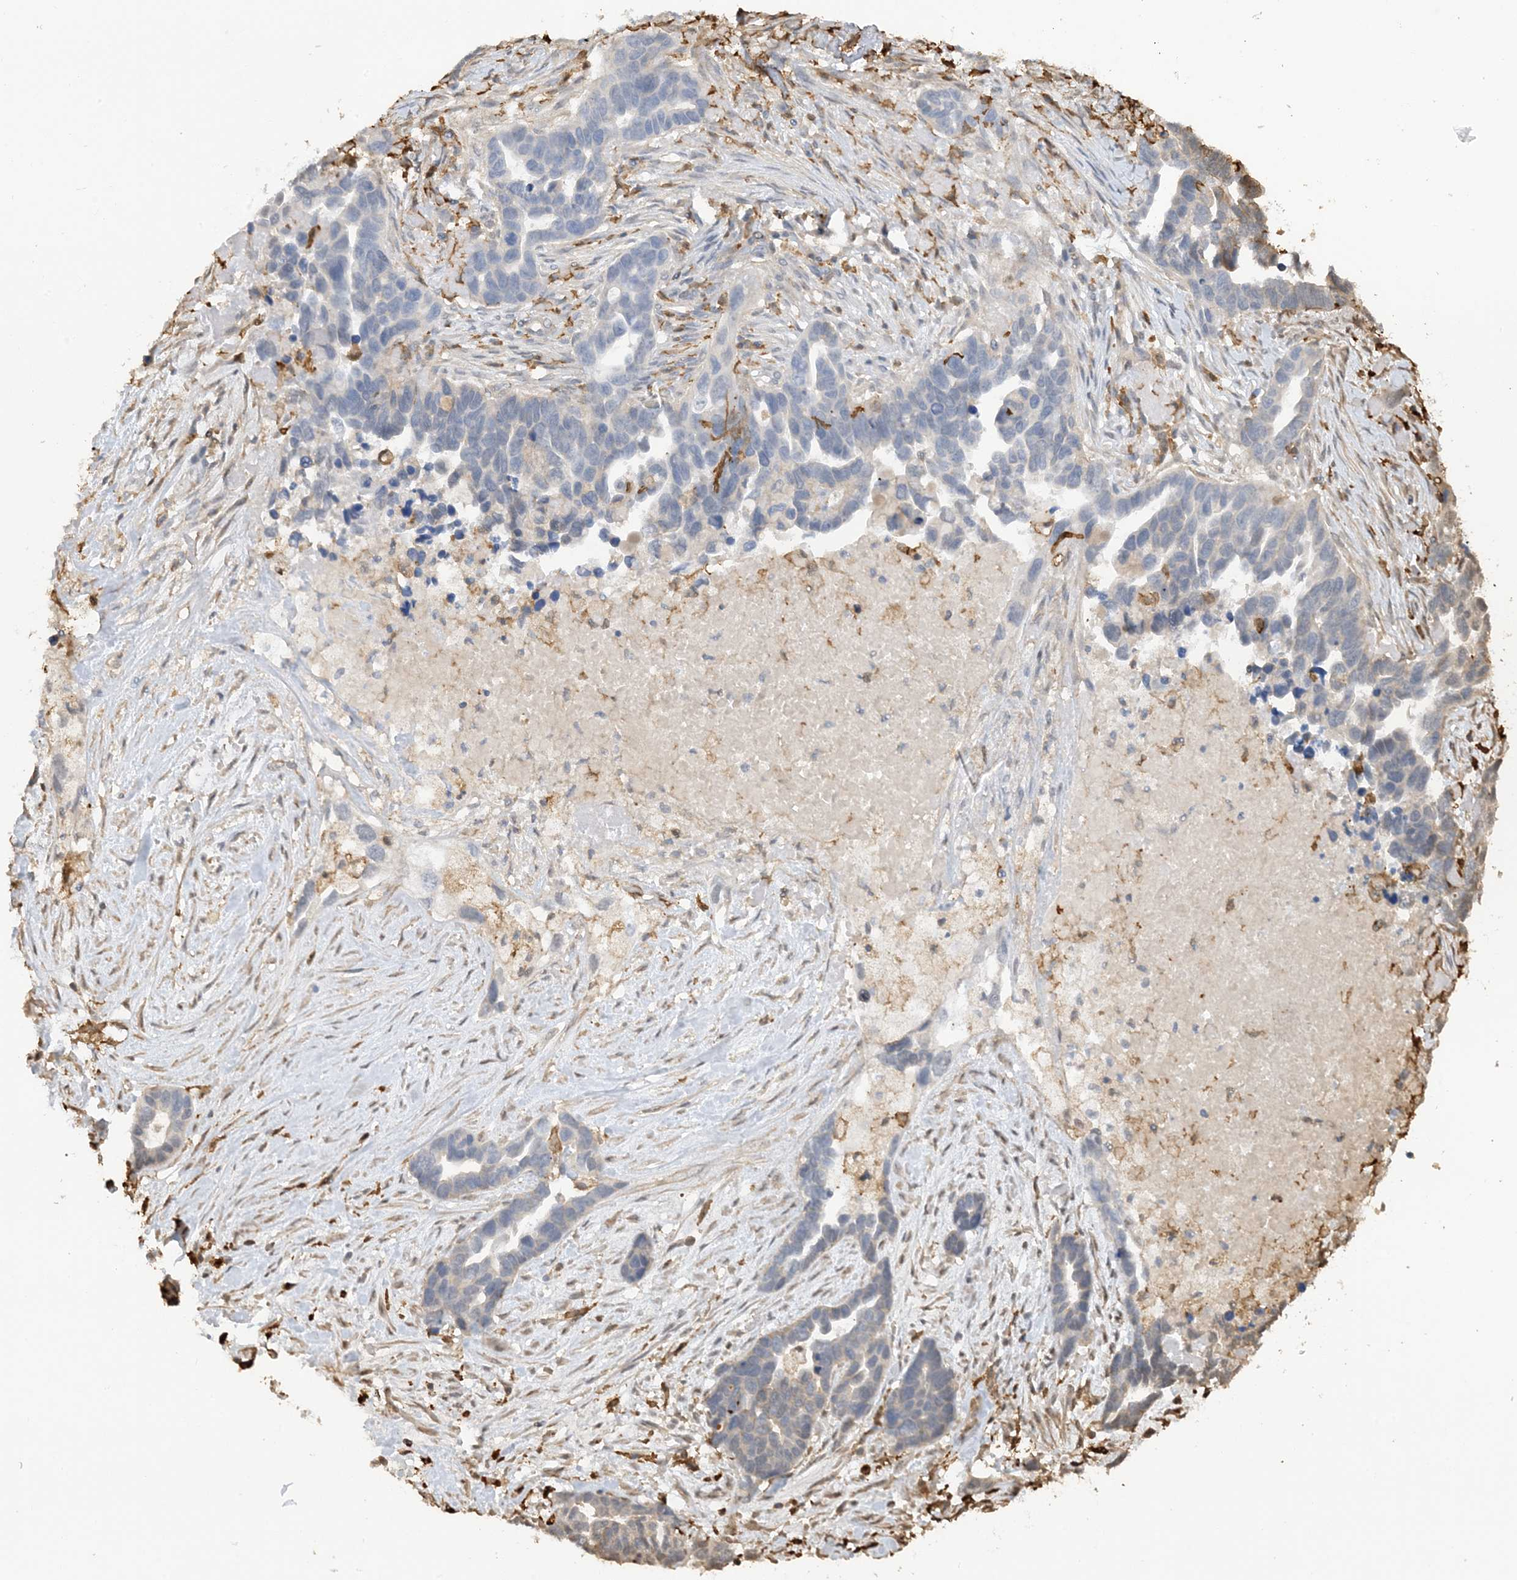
{"staining": {"intensity": "negative", "quantity": "none", "location": "none"}, "tissue": "ovarian cancer", "cell_type": "Tumor cells", "image_type": "cancer", "snomed": [{"axis": "morphology", "description": "Cystadenocarcinoma, serous, NOS"}, {"axis": "topography", "description": "Ovary"}], "caption": "Tumor cells are negative for protein expression in human ovarian cancer.", "gene": "PHACTR2", "patient": {"sex": "female", "age": 54}}